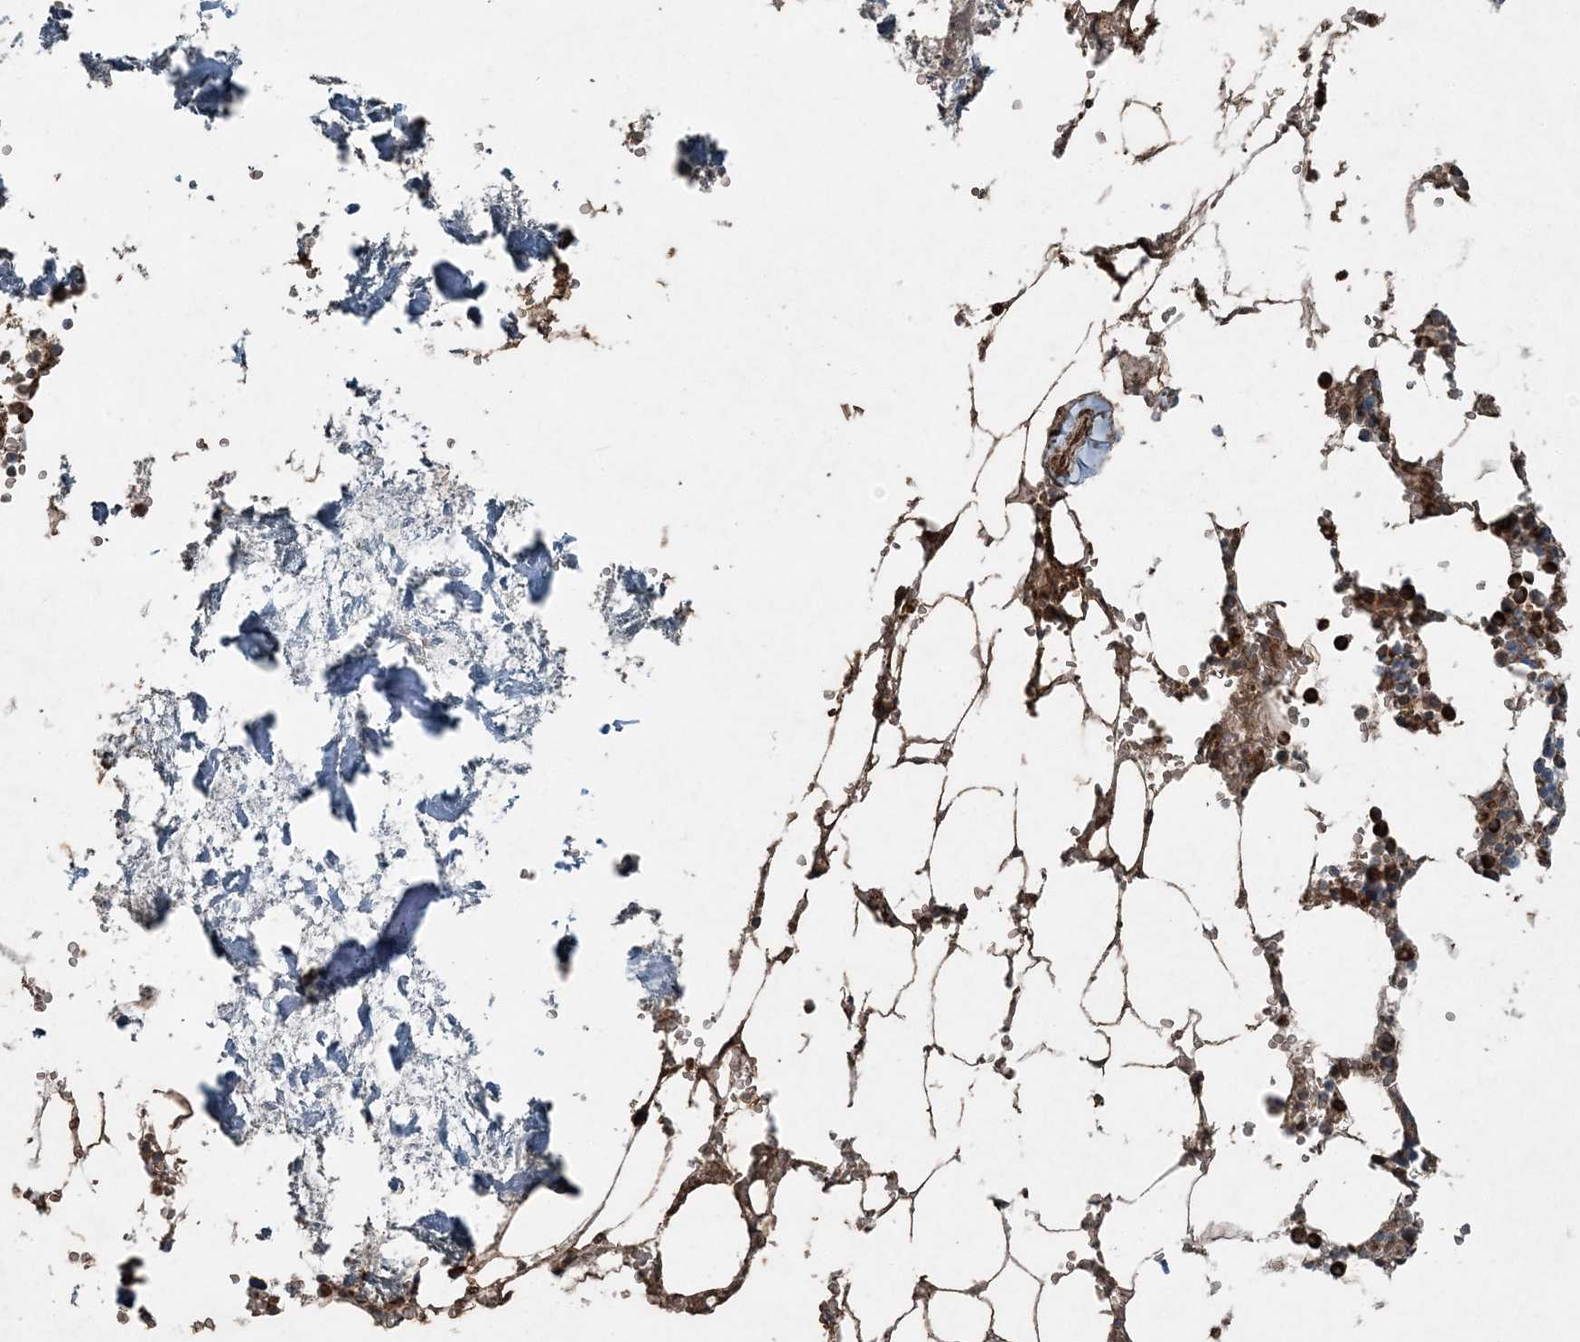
{"staining": {"intensity": "strong", "quantity": ">75%", "location": "cytoplasmic/membranous"}, "tissue": "bone marrow", "cell_type": "Hematopoietic cells", "image_type": "normal", "snomed": [{"axis": "morphology", "description": "Normal tissue, NOS"}, {"axis": "topography", "description": "Bone marrow"}], "caption": "This is a histology image of IHC staining of benign bone marrow, which shows strong expression in the cytoplasmic/membranous of hematopoietic cells.", "gene": "COPS7B", "patient": {"sex": "male", "age": 70}}